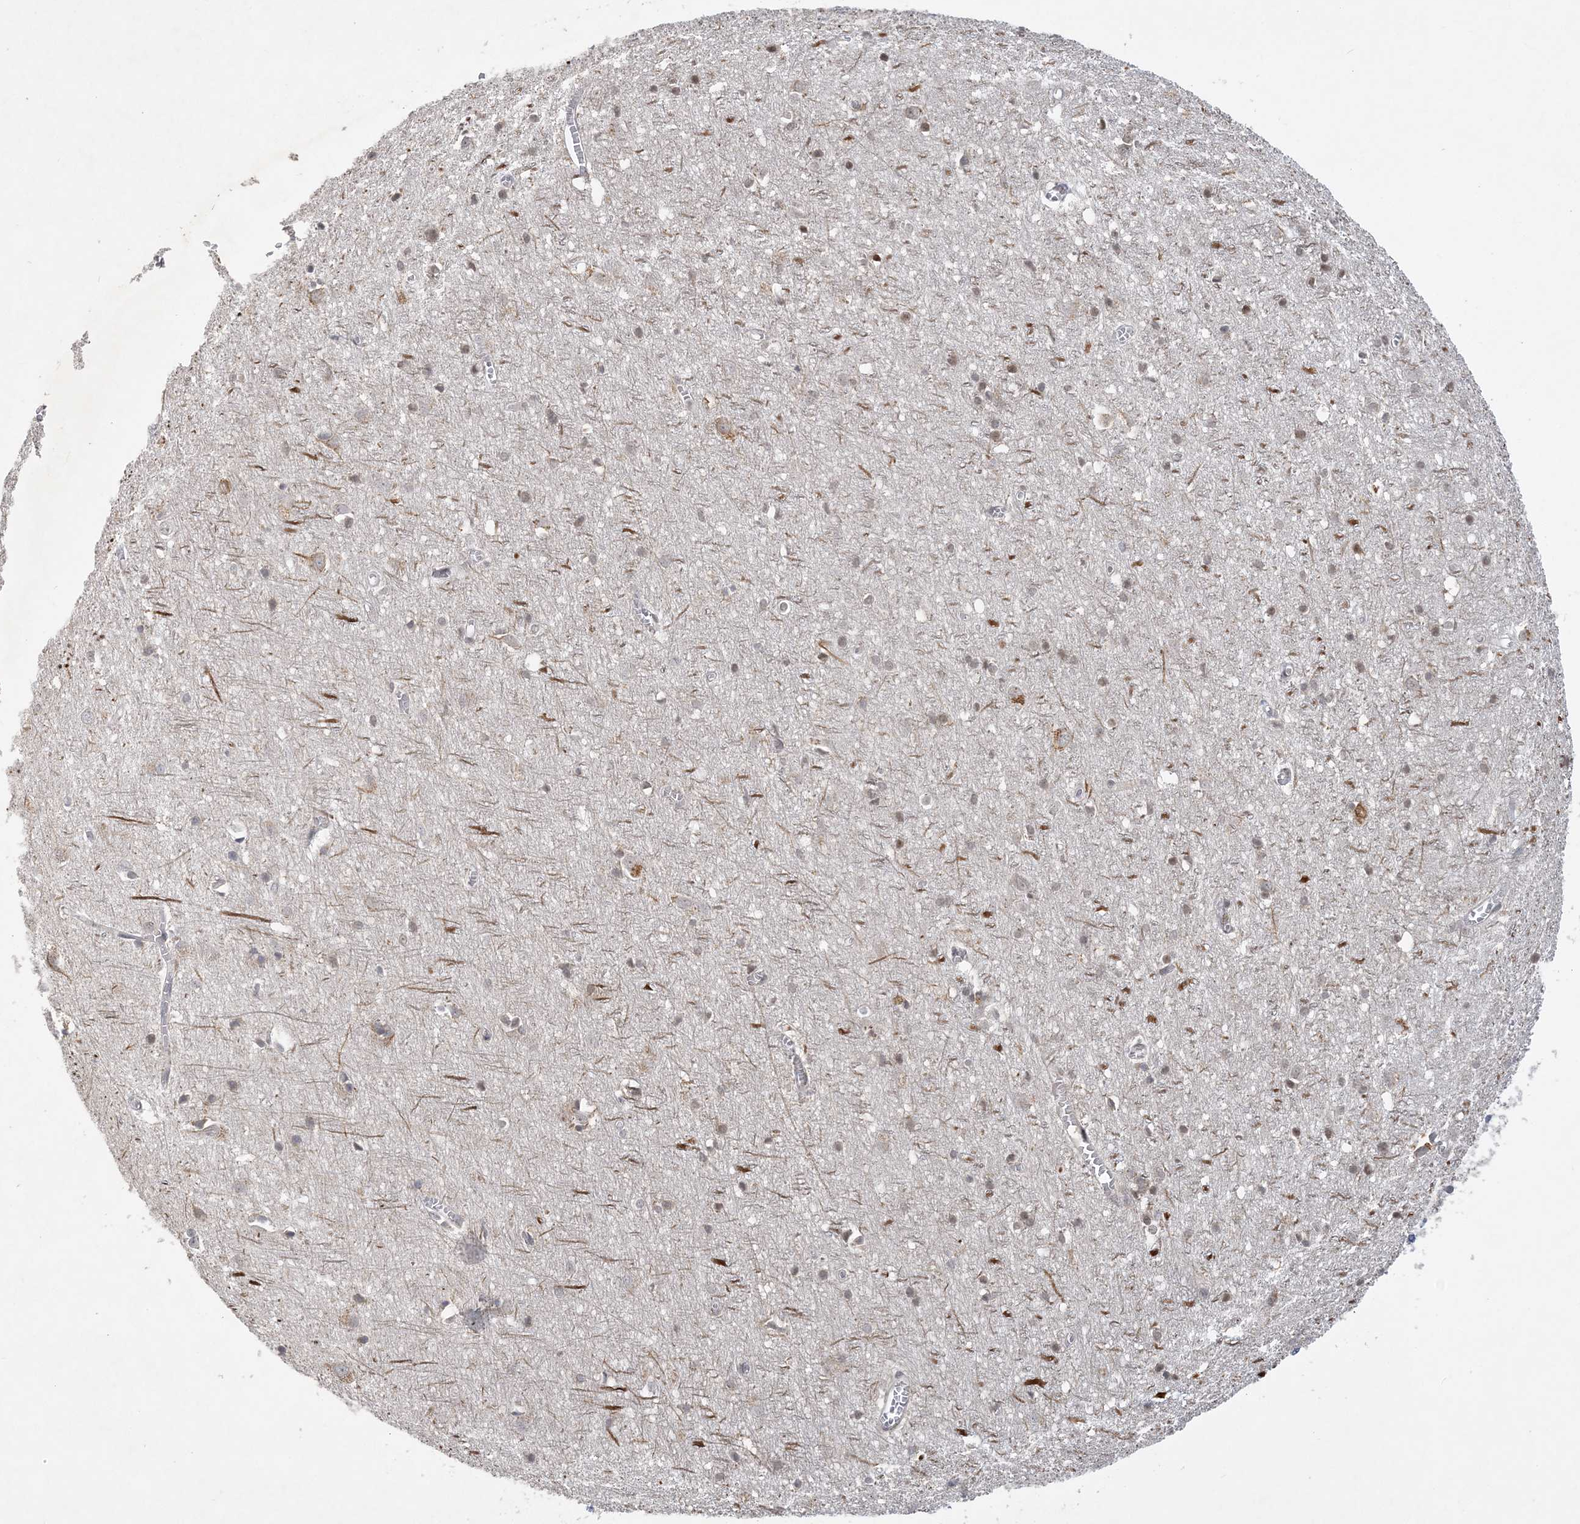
{"staining": {"intensity": "negative", "quantity": "none", "location": "none"}, "tissue": "cerebral cortex", "cell_type": "Endothelial cells", "image_type": "normal", "snomed": [{"axis": "morphology", "description": "Normal tissue, NOS"}, {"axis": "topography", "description": "Cerebral cortex"}], "caption": "Cerebral cortex stained for a protein using immunohistochemistry (IHC) reveals no staining endothelial cells.", "gene": "MAP4K5", "patient": {"sex": "female", "age": 64}}